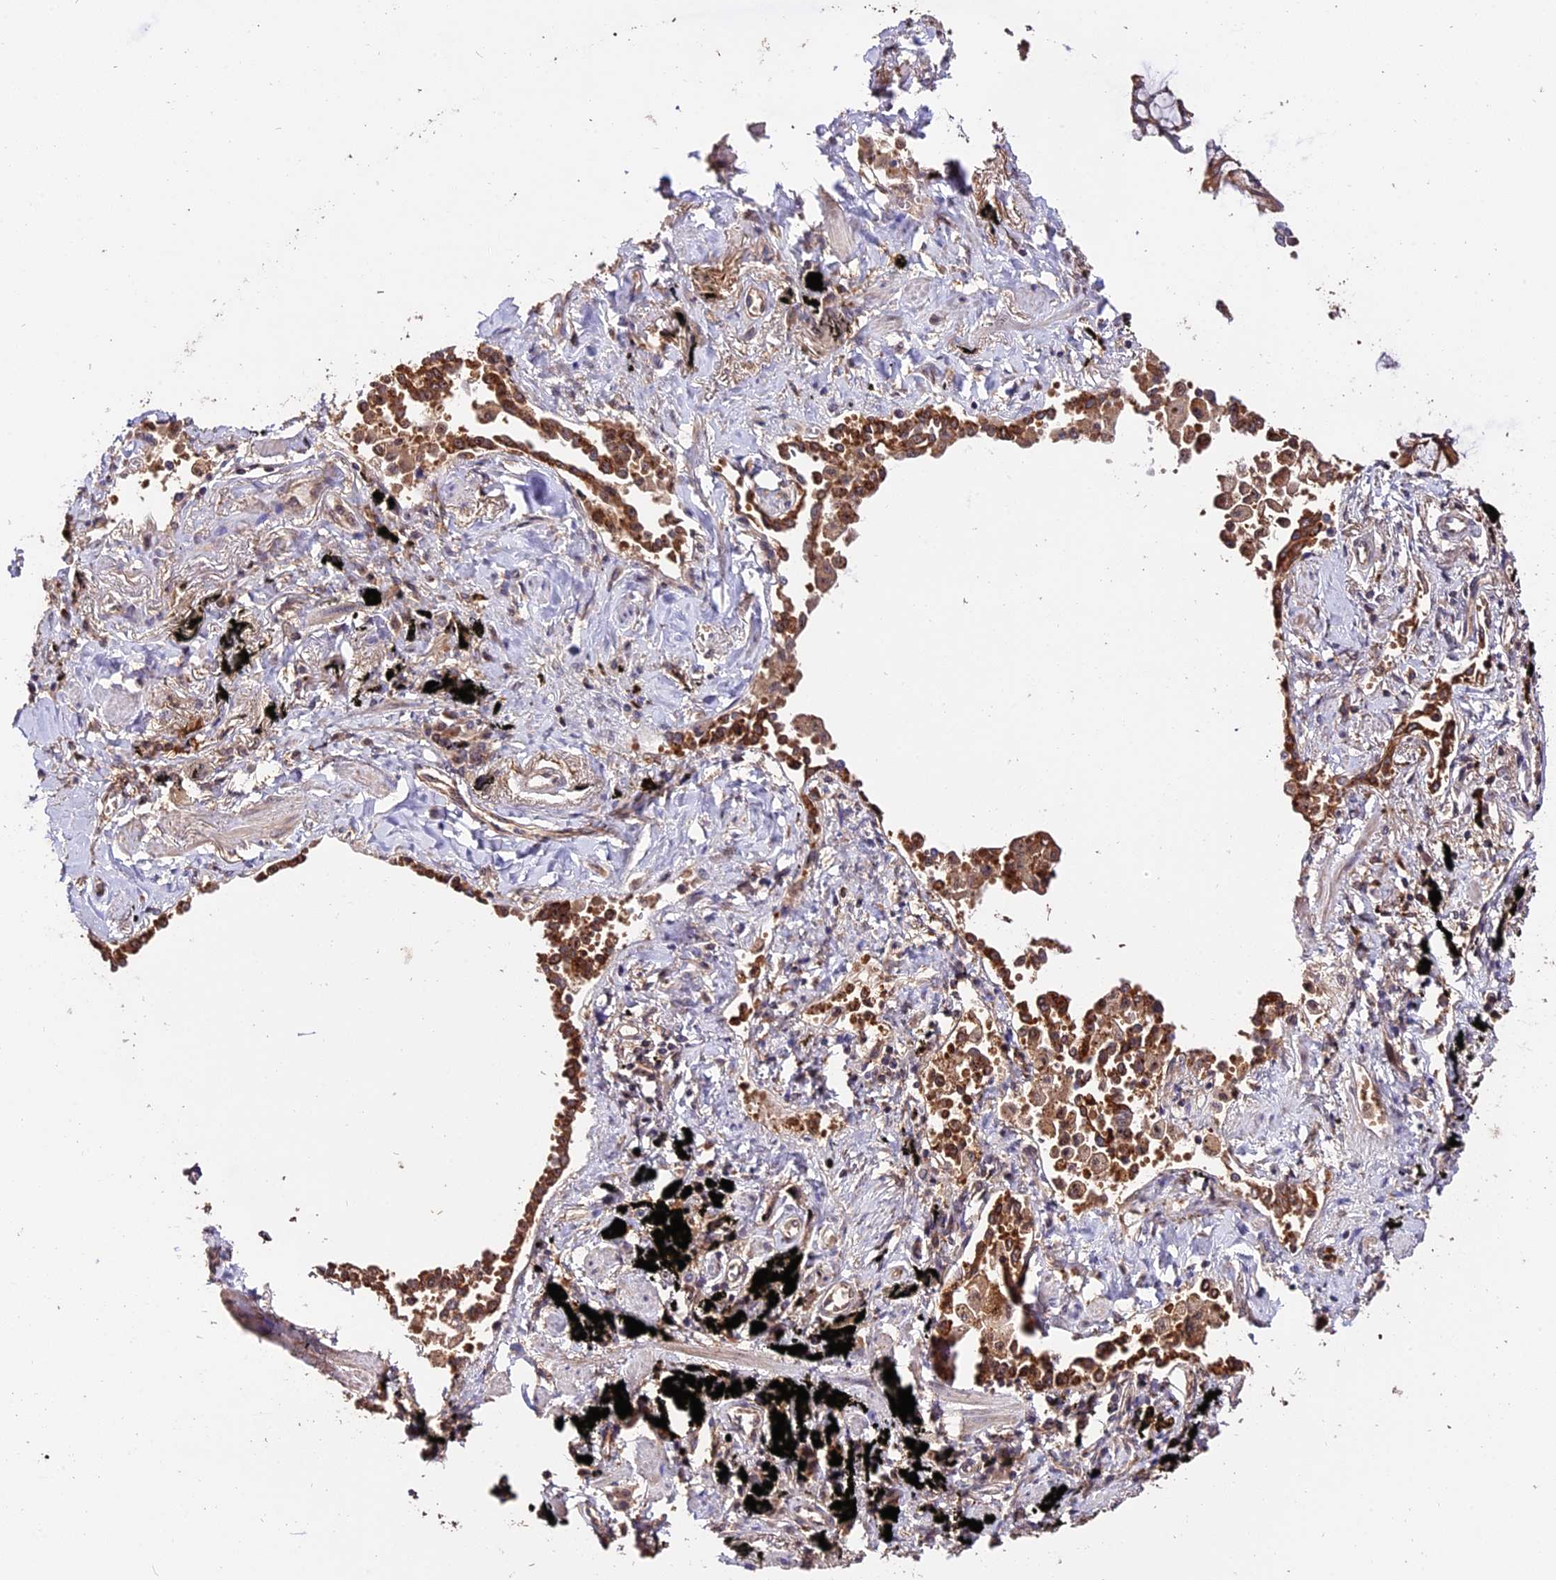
{"staining": {"intensity": "moderate", "quantity": ">75%", "location": "cytoplasmic/membranous"}, "tissue": "lung cancer", "cell_type": "Tumor cells", "image_type": "cancer", "snomed": [{"axis": "morphology", "description": "Adenocarcinoma, NOS"}, {"axis": "topography", "description": "Lung"}], "caption": "Human lung adenocarcinoma stained with a brown dye shows moderate cytoplasmic/membranous positive expression in approximately >75% of tumor cells.", "gene": "TRMT1", "patient": {"sex": "male", "age": 67}}